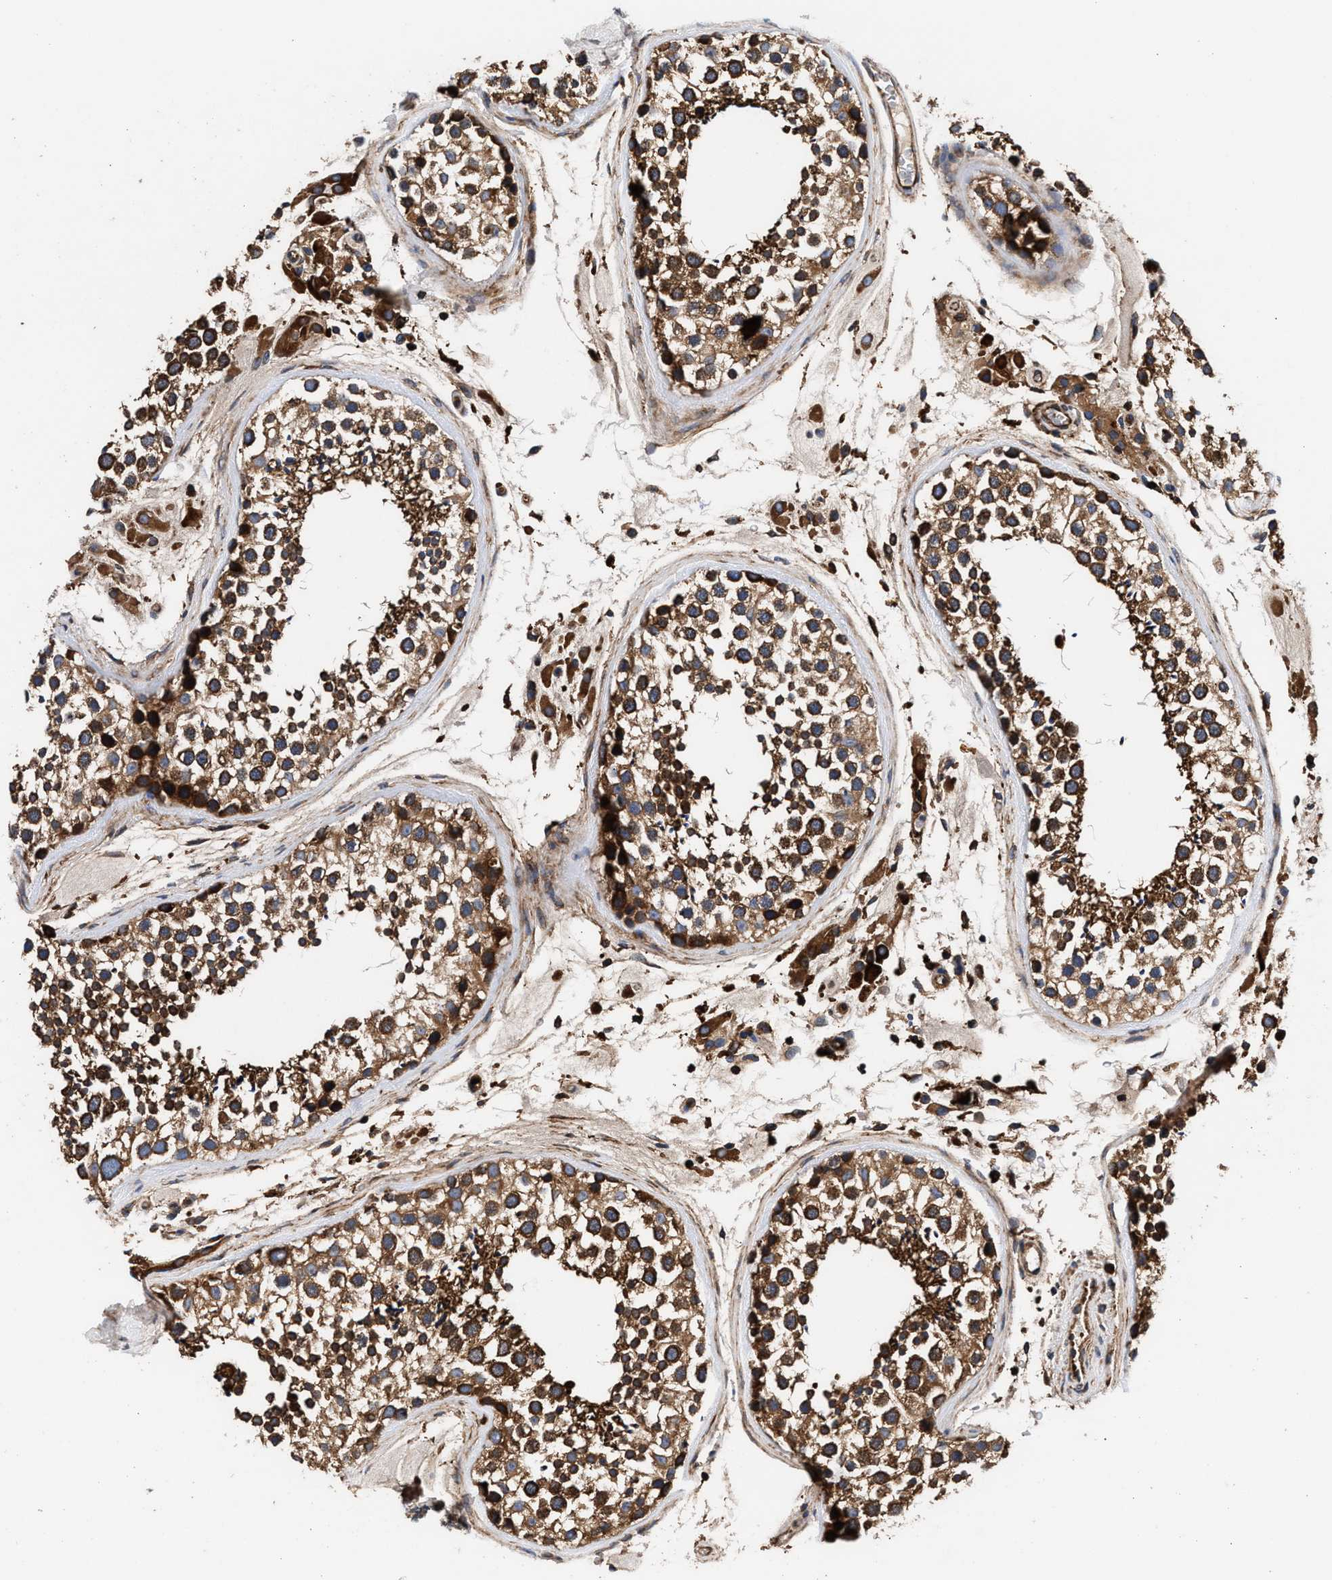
{"staining": {"intensity": "strong", "quantity": ">75%", "location": "cytoplasmic/membranous"}, "tissue": "testis", "cell_type": "Cells in seminiferous ducts", "image_type": "normal", "snomed": [{"axis": "morphology", "description": "Normal tissue, NOS"}, {"axis": "topography", "description": "Testis"}], "caption": "IHC photomicrograph of unremarkable human testis stained for a protein (brown), which shows high levels of strong cytoplasmic/membranous expression in approximately >75% of cells in seminiferous ducts.", "gene": "ENSG00000286112", "patient": {"sex": "male", "age": 46}}